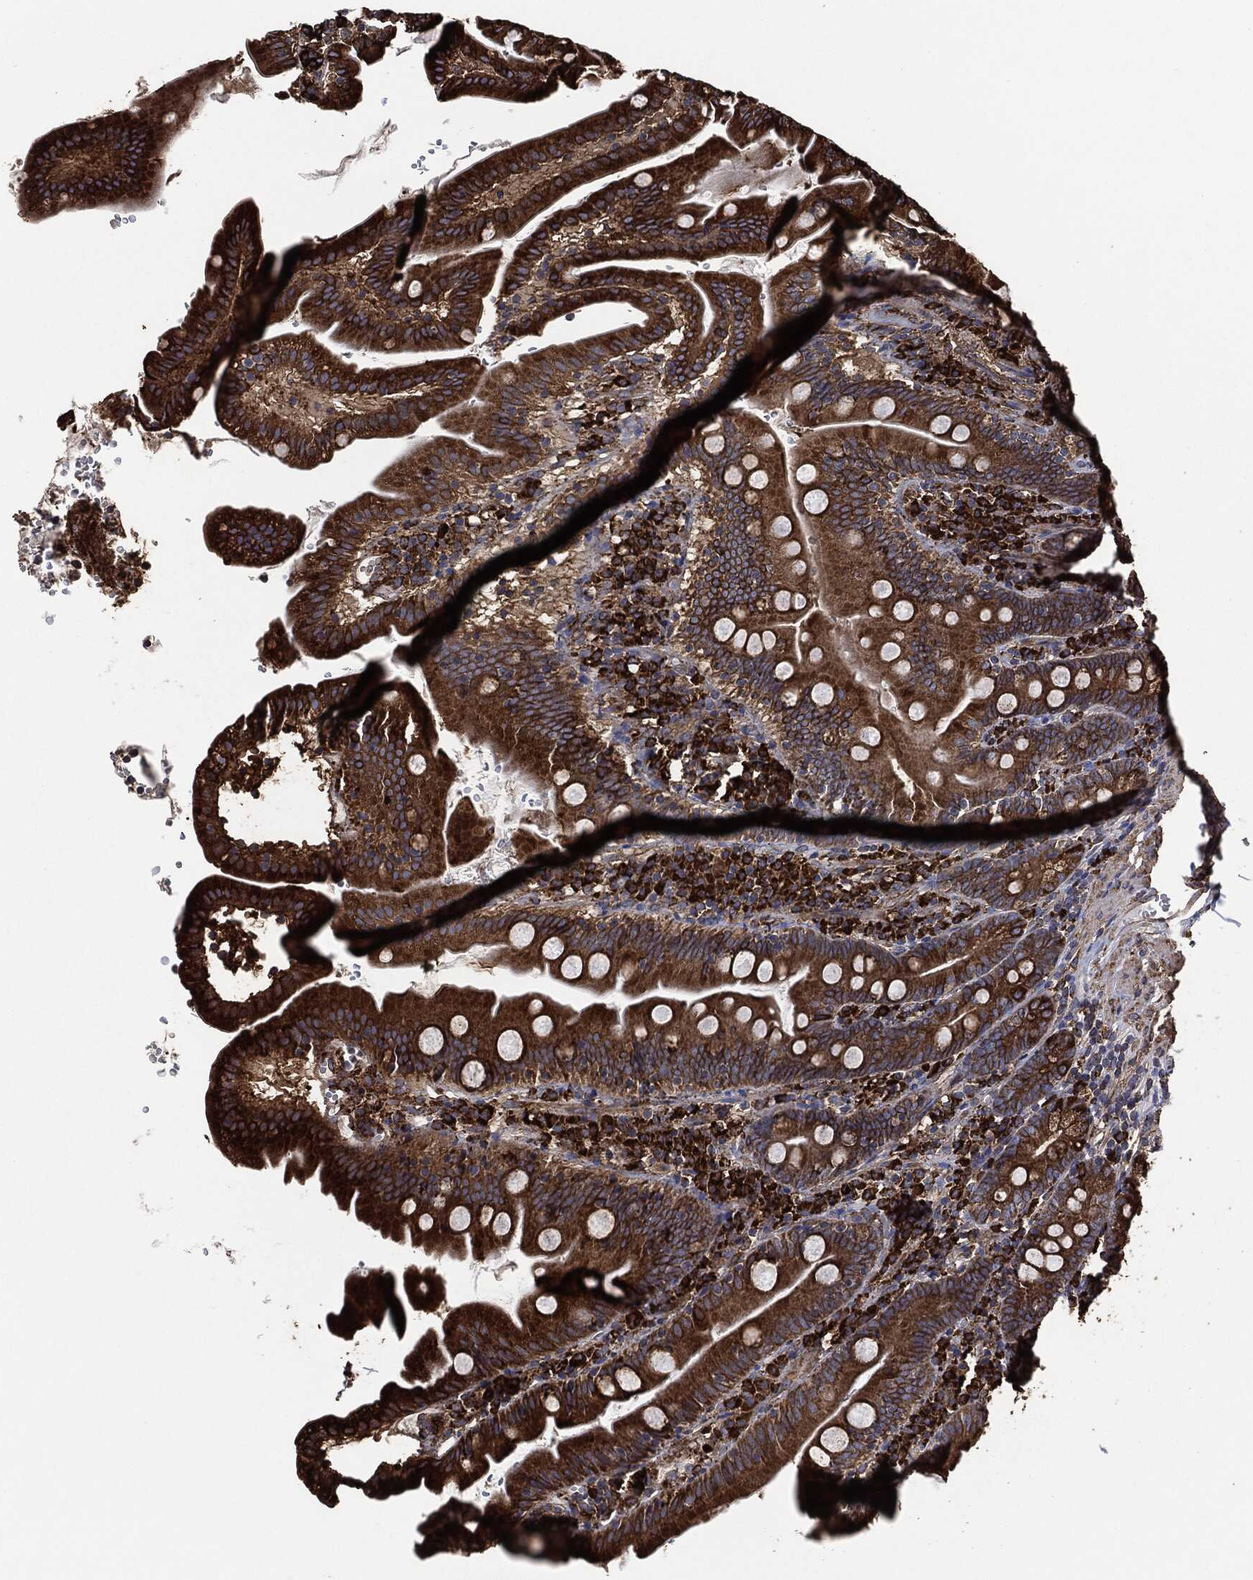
{"staining": {"intensity": "strong", "quantity": ">75%", "location": "cytoplasmic/membranous"}, "tissue": "duodenum", "cell_type": "Glandular cells", "image_type": "normal", "snomed": [{"axis": "morphology", "description": "Normal tissue, NOS"}, {"axis": "topography", "description": "Duodenum"}], "caption": "The immunohistochemical stain highlights strong cytoplasmic/membranous expression in glandular cells of unremarkable duodenum. Immunohistochemistry stains the protein in brown and the nuclei are stained blue.", "gene": "AMFR", "patient": {"sex": "female", "age": 67}}